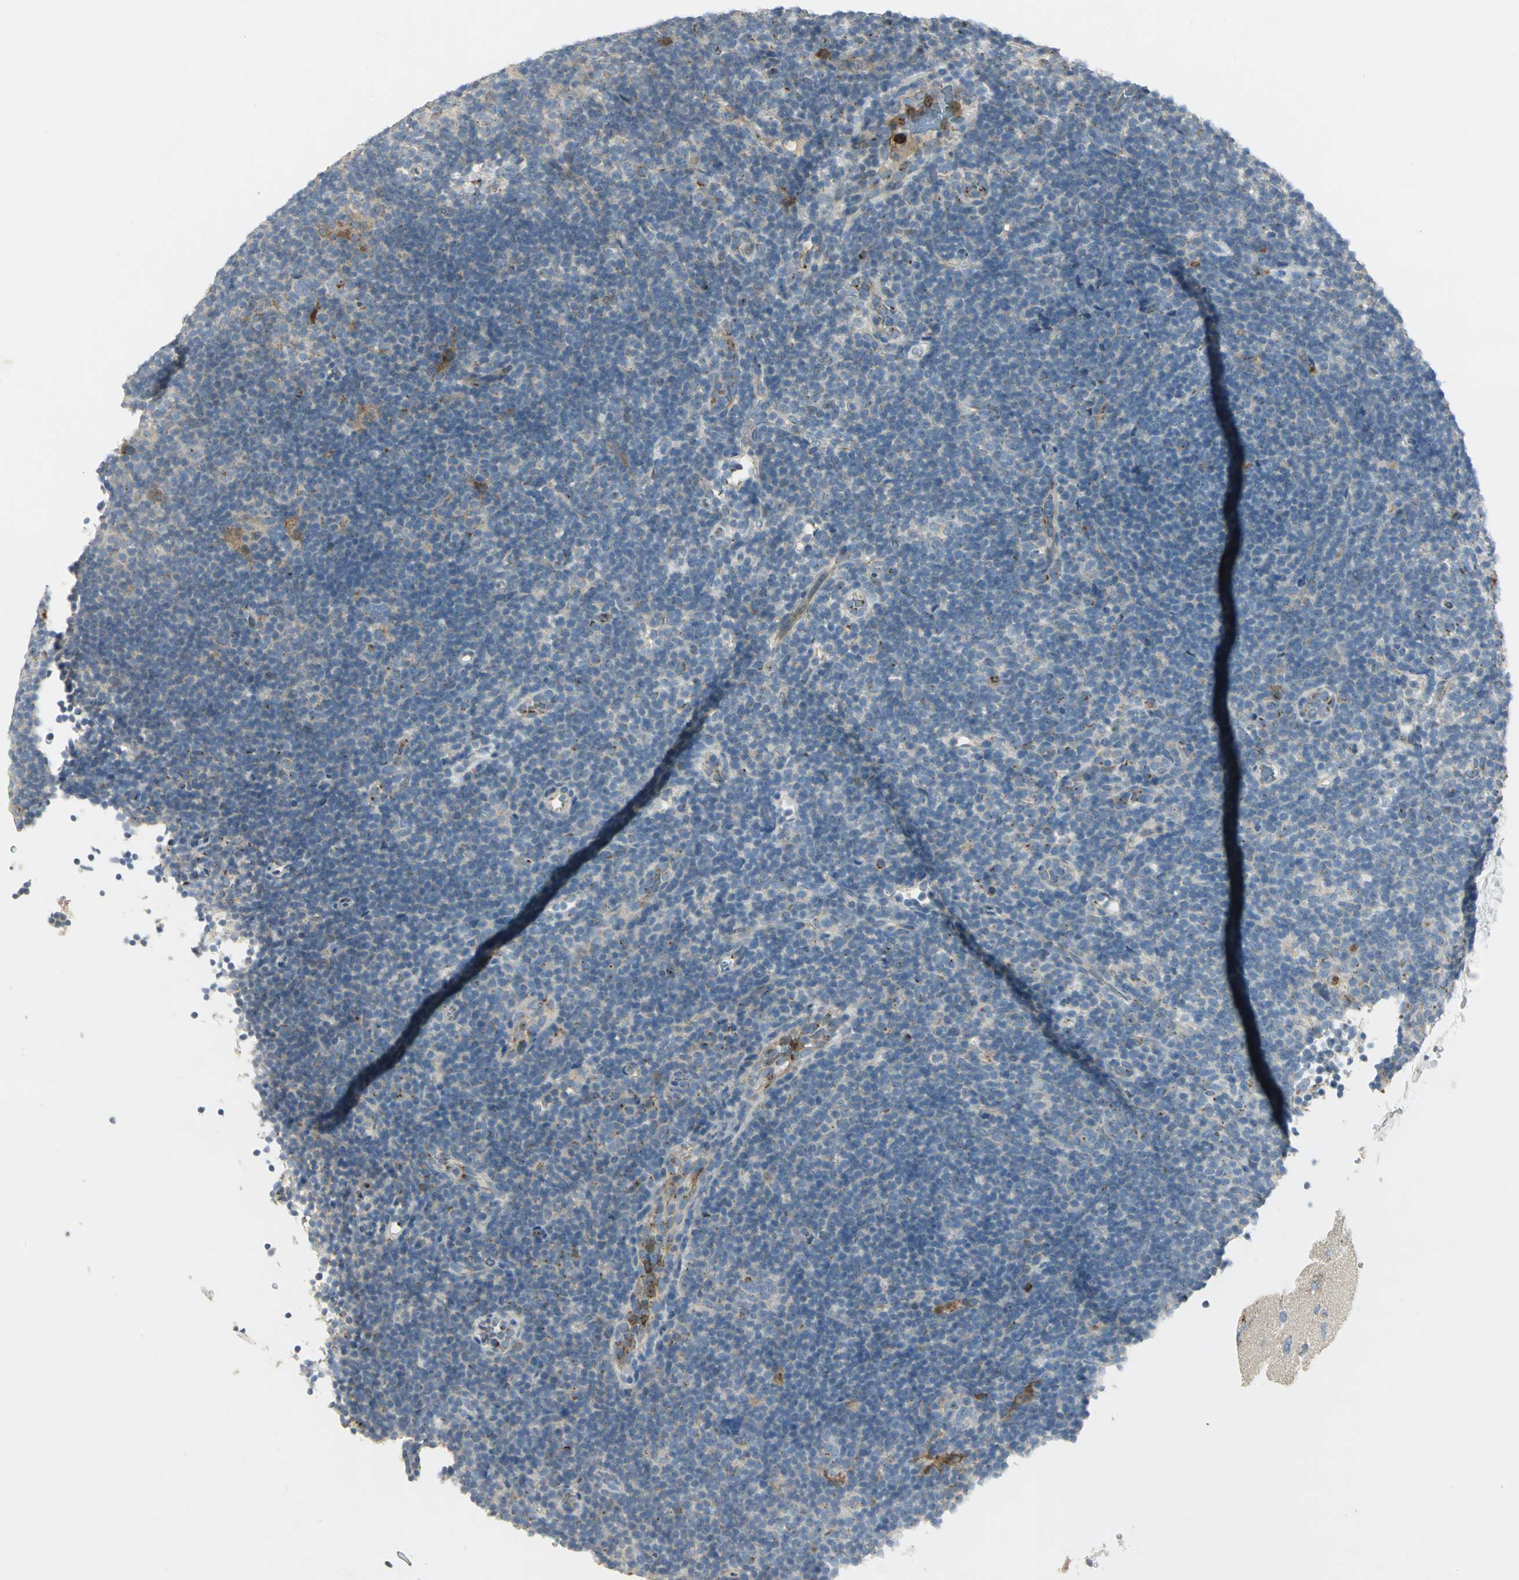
{"staining": {"intensity": "moderate", "quantity": "<25%", "location": "cytoplasmic/membranous"}, "tissue": "lymphoma", "cell_type": "Tumor cells", "image_type": "cancer", "snomed": [{"axis": "morphology", "description": "Hodgkin's disease, NOS"}, {"axis": "topography", "description": "Lymph node"}], "caption": "Lymphoma stained with a brown dye shows moderate cytoplasmic/membranous positive positivity in approximately <25% of tumor cells.", "gene": "TM9SF2", "patient": {"sex": "female", "age": 57}}